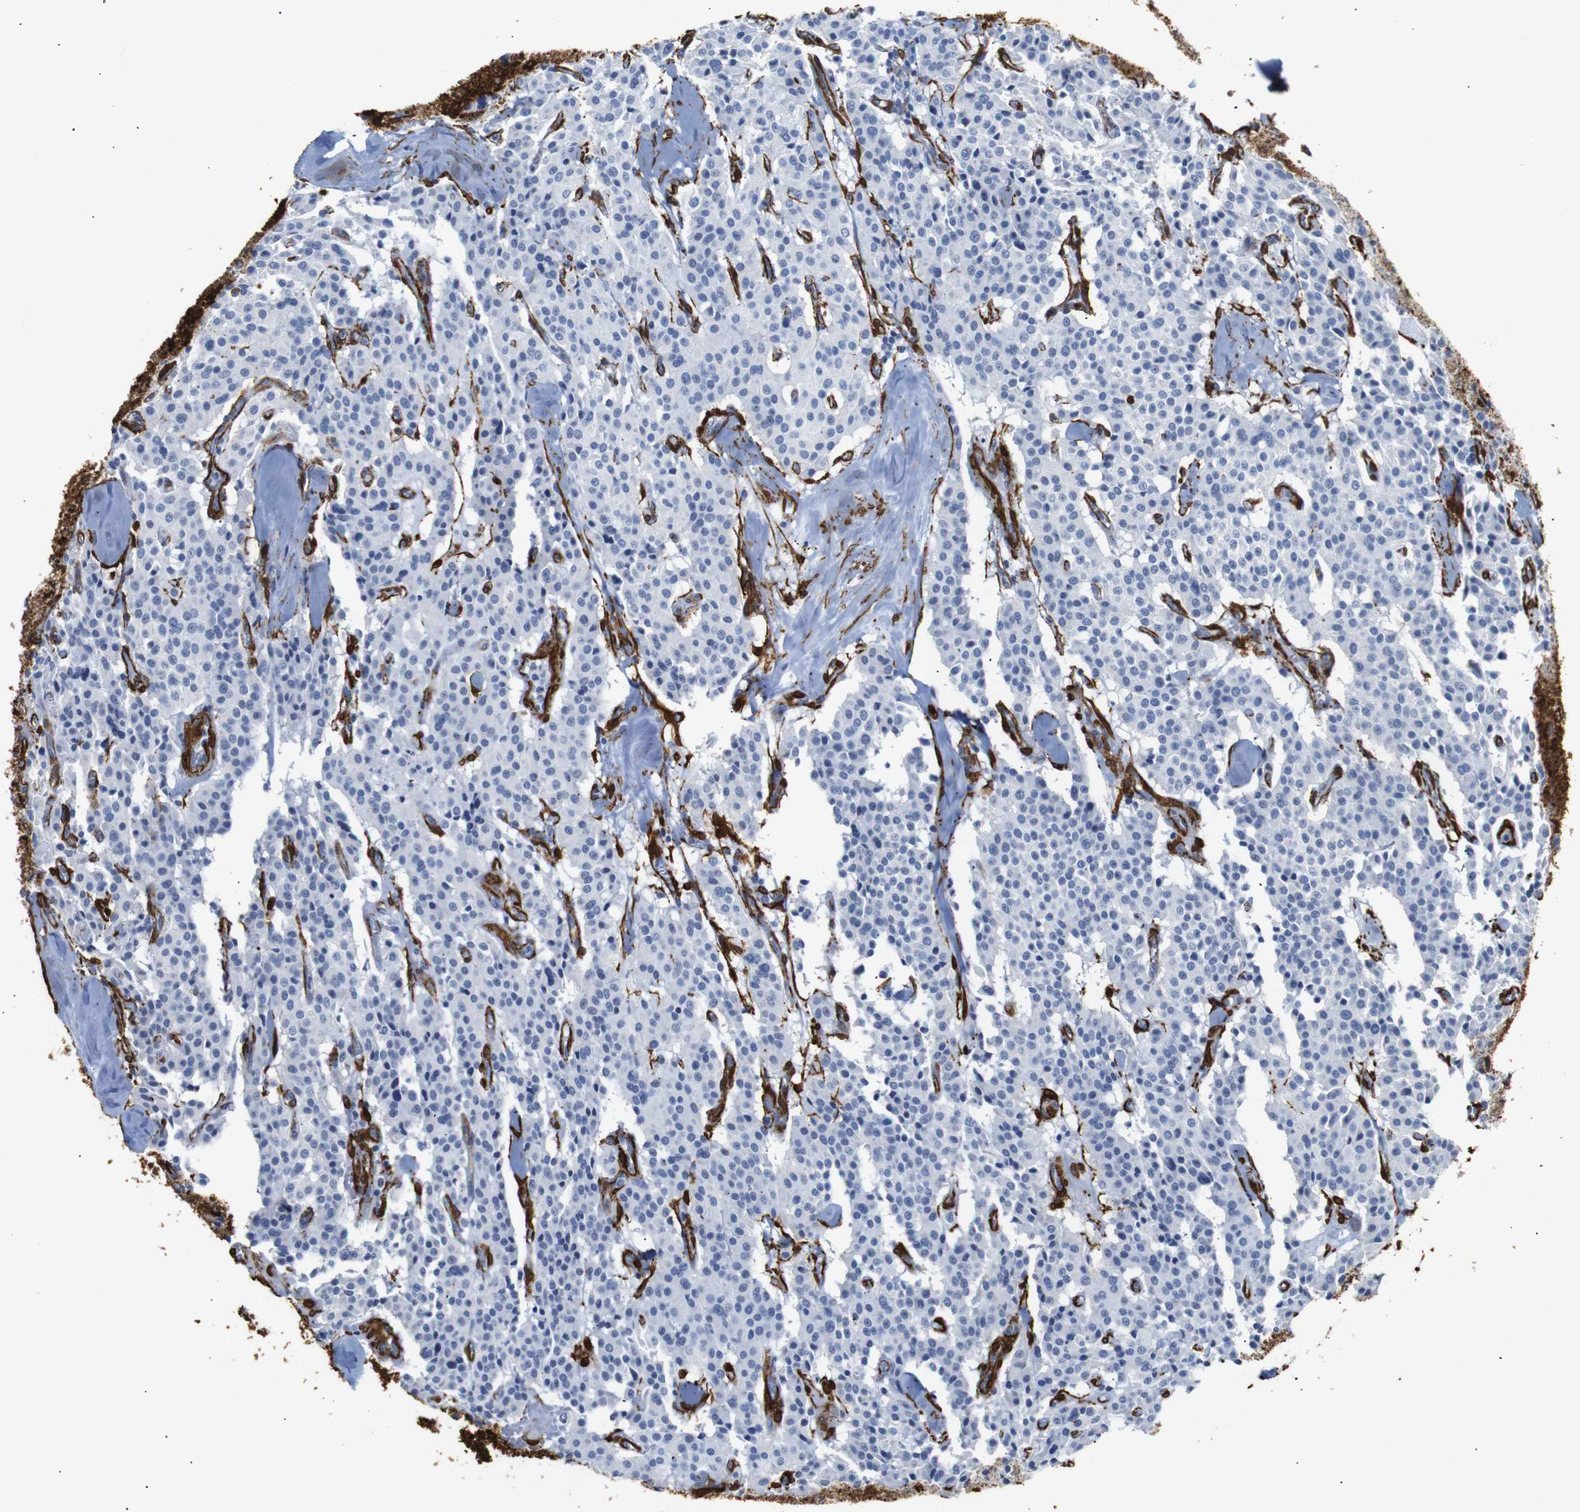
{"staining": {"intensity": "negative", "quantity": "none", "location": "none"}, "tissue": "carcinoid", "cell_type": "Tumor cells", "image_type": "cancer", "snomed": [{"axis": "morphology", "description": "Carcinoid, malignant, NOS"}, {"axis": "topography", "description": "Lung"}], "caption": "Immunohistochemistry histopathology image of human carcinoid stained for a protein (brown), which demonstrates no staining in tumor cells. (DAB (3,3'-diaminobenzidine) immunohistochemistry (IHC) with hematoxylin counter stain).", "gene": "ACTA2", "patient": {"sex": "male", "age": 30}}